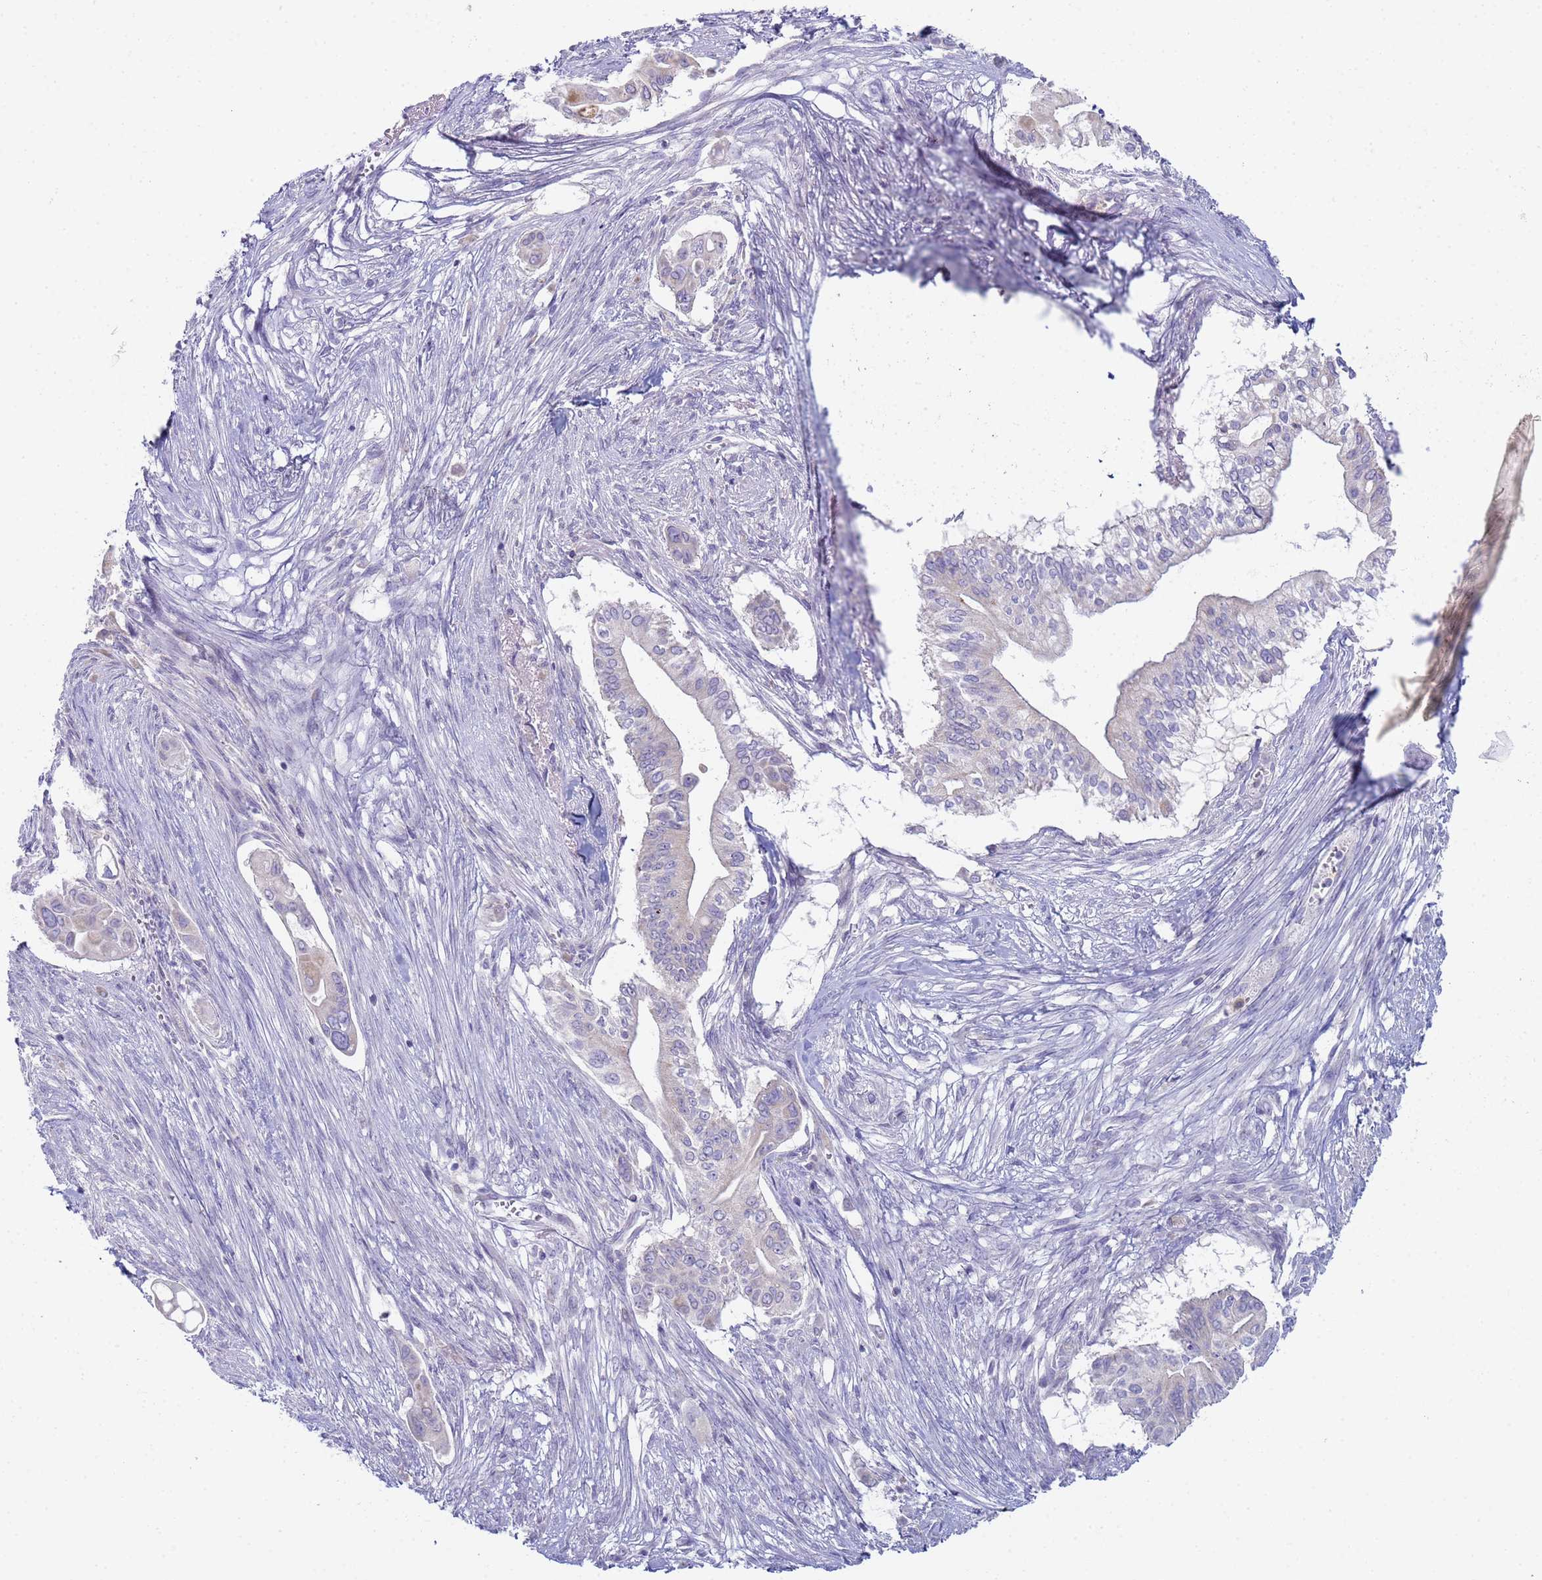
{"staining": {"intensity": "weak", "quantity": "<25%", "location": "cytoplasmic/membranous"}, "tissue": "pancreatic cancer", "cell_type": "Tumor cells", "image_type": "cancer", "snomed": [{"axis": "morphology", "description": "Adenocarcinoma, NOS"}, {"axis": "topography", "description": "Pancreas"}], "caption": "A photomicrograph of human pancreatic adenocarcinoma is negative for staining in tumor cells.", "gene": "CR1", "patient": {"sex": "male", "age": 68}}